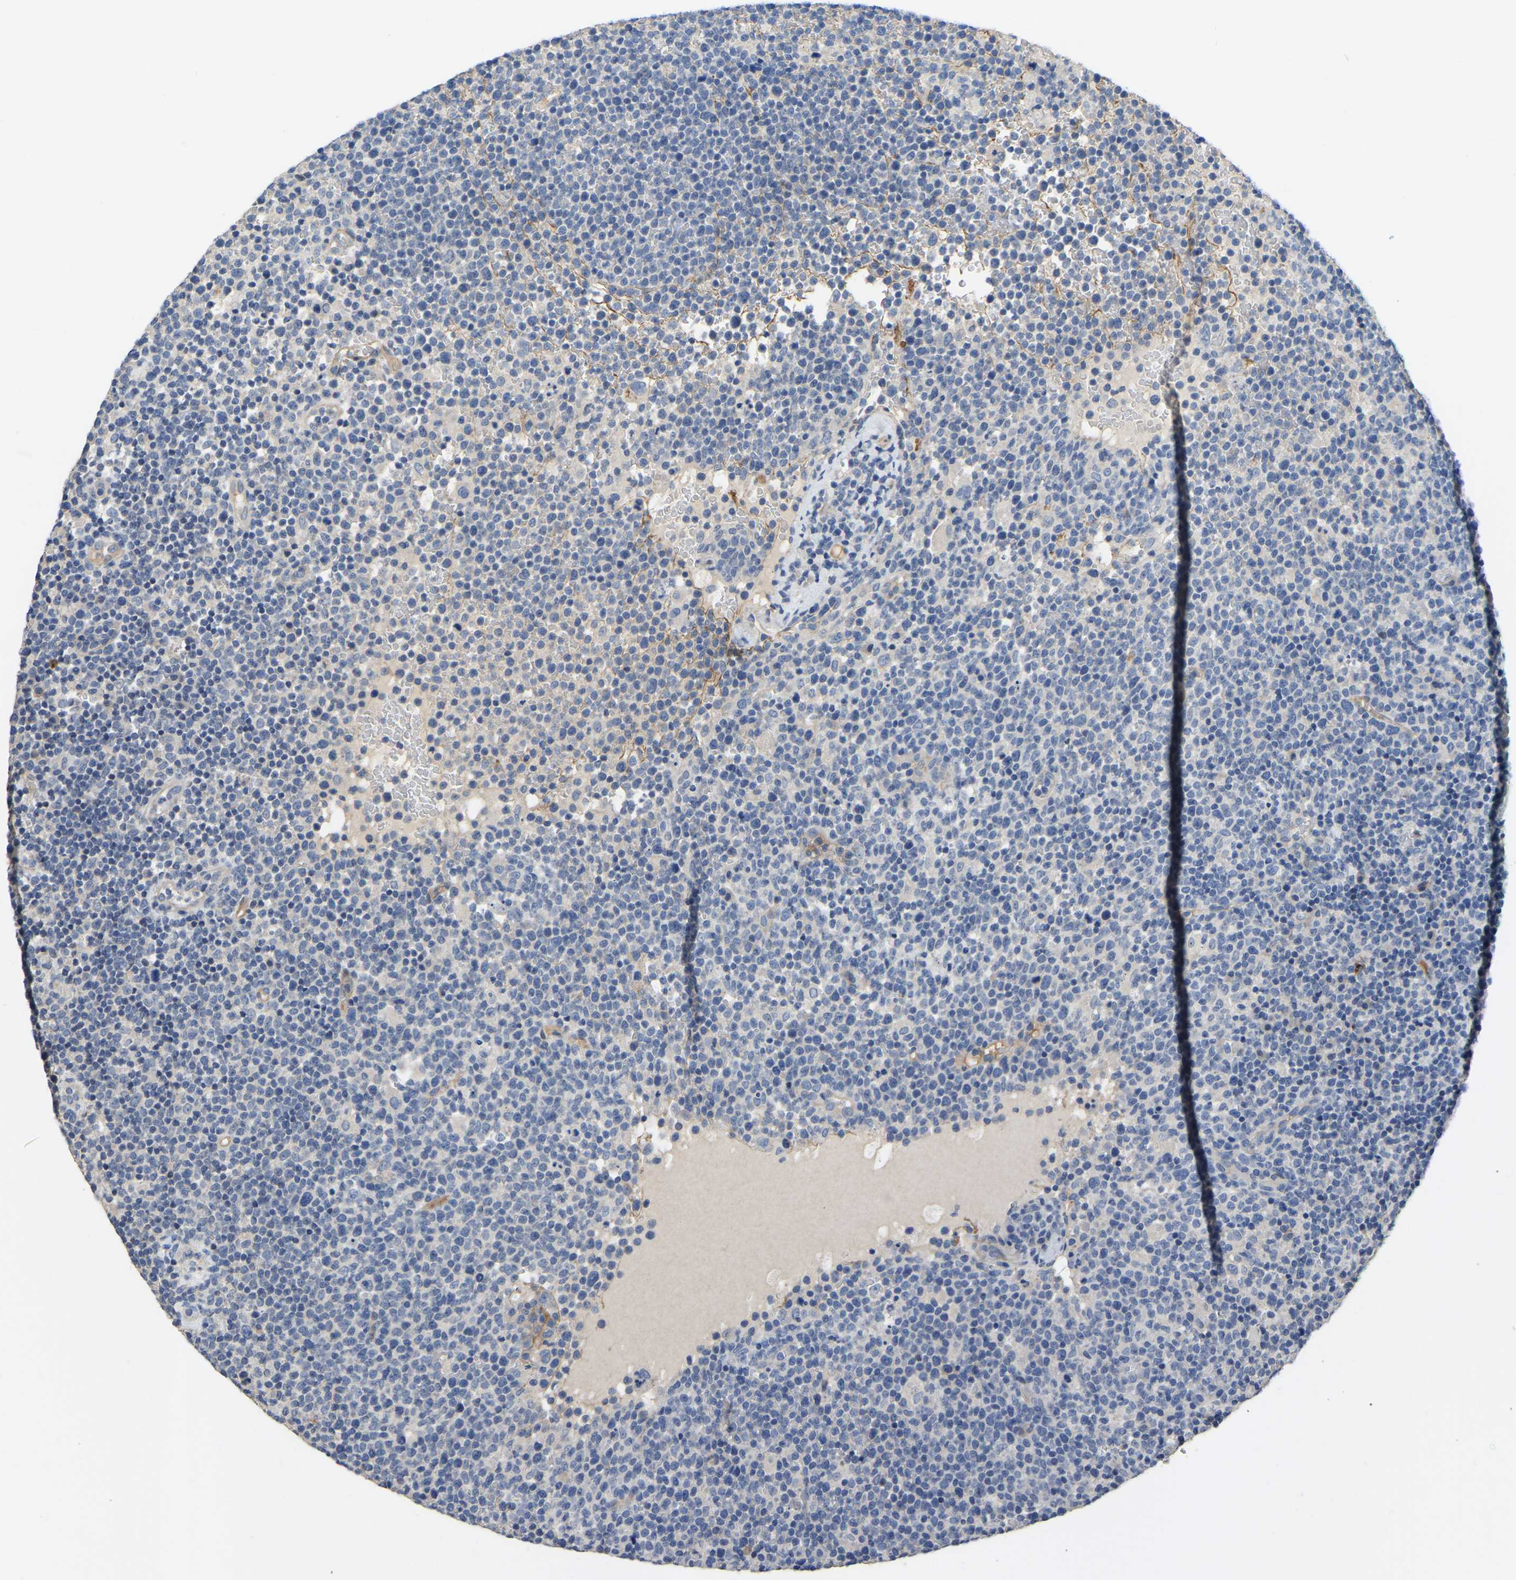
{"staining": {"intensity": "negative", "quantity": "none", "location": "none"}, "tissue": "lymphoma", "cell_type": "Tumor cells", "image_type": "cancer", "snomed": [{"axis": "morphology", "description": "Malignant lymphoma, non-Hodgkin's type, High grade"}, {"axis": "topography", "description": "Lymph node"}], "caption": "Immunohistochemical staining of human lymphoma displays no significant staining in tumor cells.", "gene": "HIGD2B", "patient": {"sex": "male", "age": 61}}